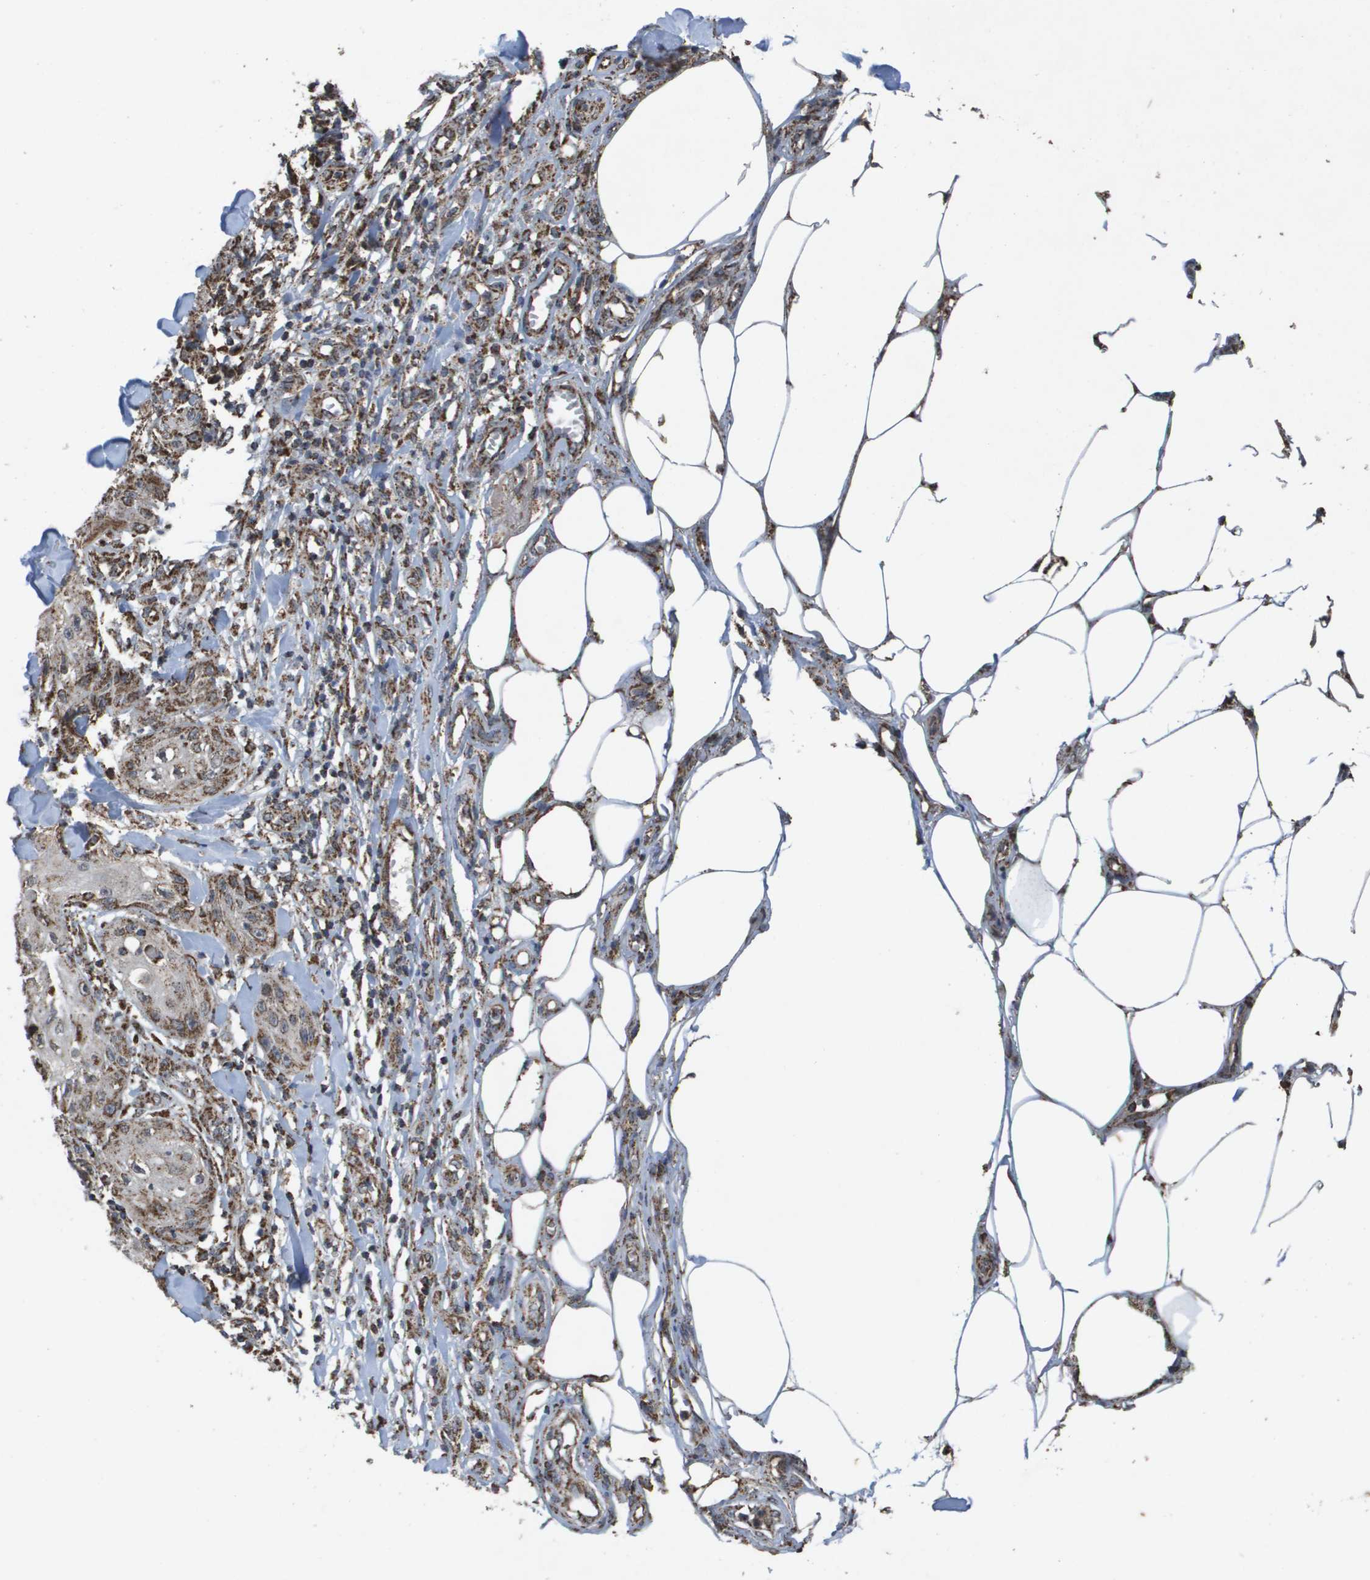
{"staining": {"intensity": "moderate", "quantity": ">75%", "location": "cytoplasmic/membranous"}, "tissue": "skin cancer", "cell_type": "Tumor cells", "image_type": "cancer", "snomed": [{"axis": "morphology", "description": "Squamous cell carcinoma, NOS"}, {"axis": "topography", "description": "Skin"}], "caption": "Protein positivity by IHC exhibits moderate cytoplasmic/membranous staining in about >75% of tumor cells in skin cancer.", "gene": "HSPE1", "patient": {"sex": "male", "age": 74}}